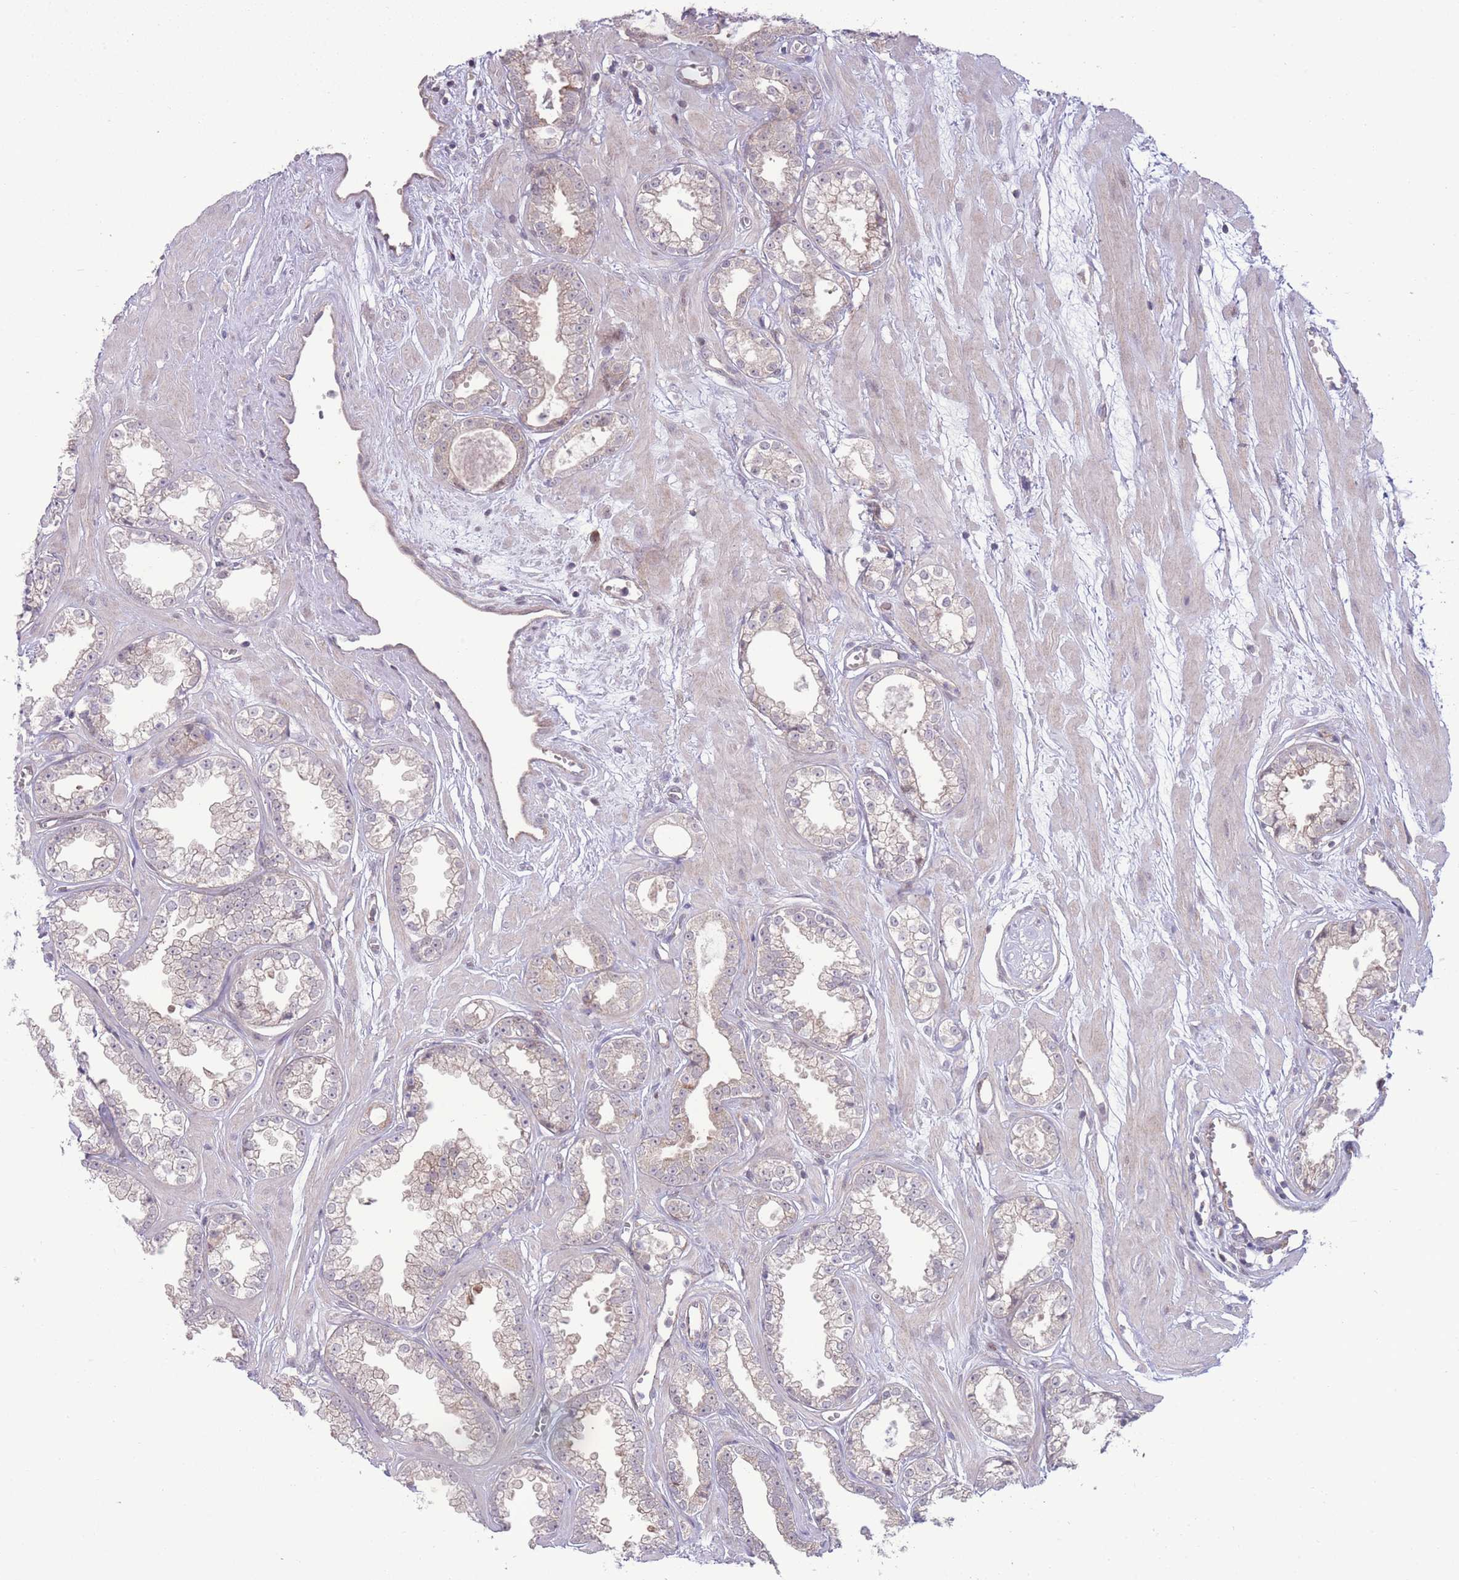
{"staining": {"intensity": "negative", "quantity": "none", "location": "none"}, "tissue": "prostate cancer", "cell_type": "Tumor cells", "image_type": "cancer", "snomed": [{"axis": "morphology", "description": "Adenocarcinoma, Low grade"}, {"axis": "topography", "description": "Prostate"}], "caption": "Prostate cancer (adenocarcinoma (low-grade)) was stained to show a protein in brown. There is no significant positivity in tumor cells.", "gene": "RIC8A", "patient": {"sex": "male", "age": 60}}